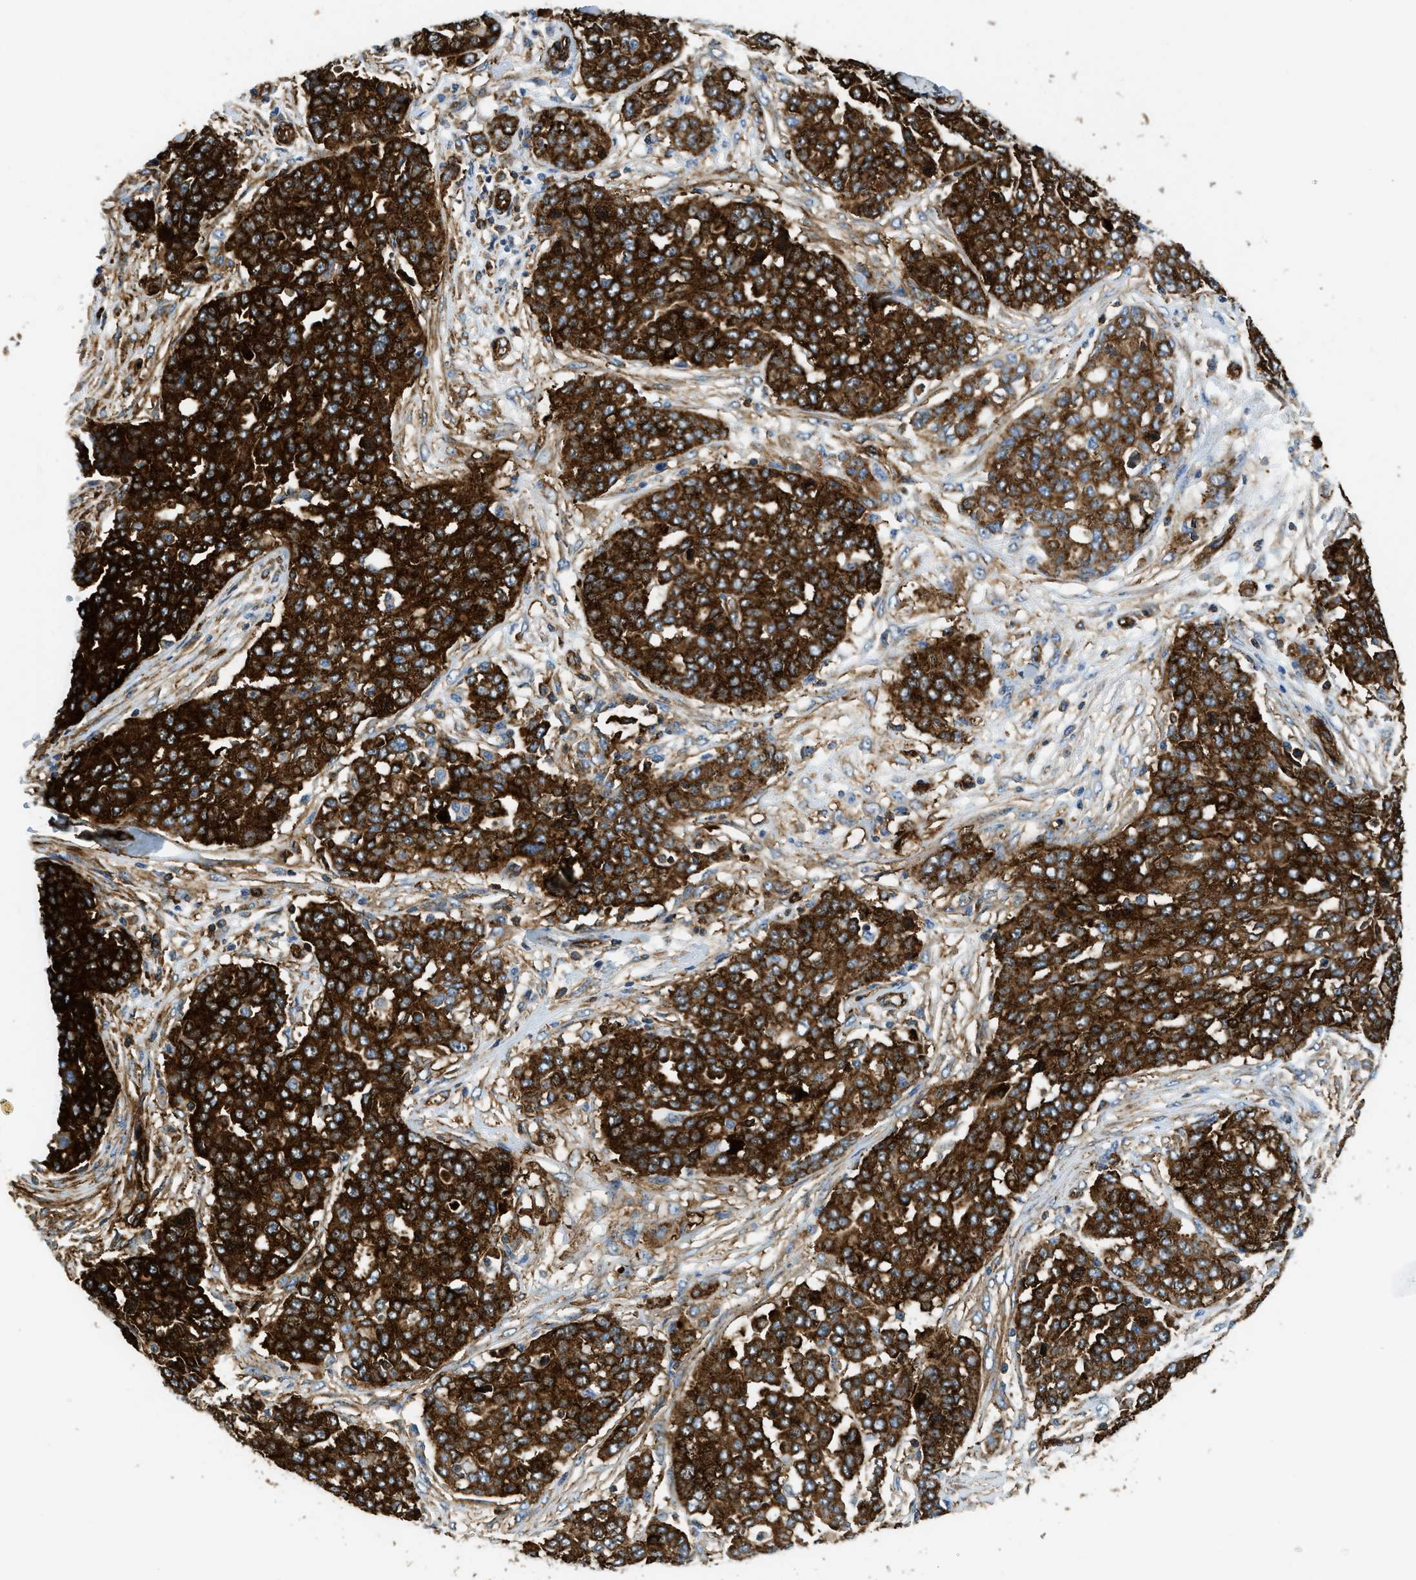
{"staining": {"intensity": "strong", "quantity": ">75%", "location": "cytoplasmic/membranous"}, "tissue": "ovarian cancer", "cell_type": "Tumor cells", "image_type": "cancer", "snomed": [{"axis": "morphology", "description": "Cystadenocarcinoma, serous, NOS"}, {"axis": "topography", "description": "Soft tissue"}, {"axis": "topography", "description": "Ovary"}], "caption": "Human ovarian cancer (serous cystadenocarcinoma) stained for a protein (brown) reveals strong cytoplasmic/membranous positive staining in about >75% of tumor cells.", "gene": "HIP1", "patient": {"sex": "female", "age": 57}}